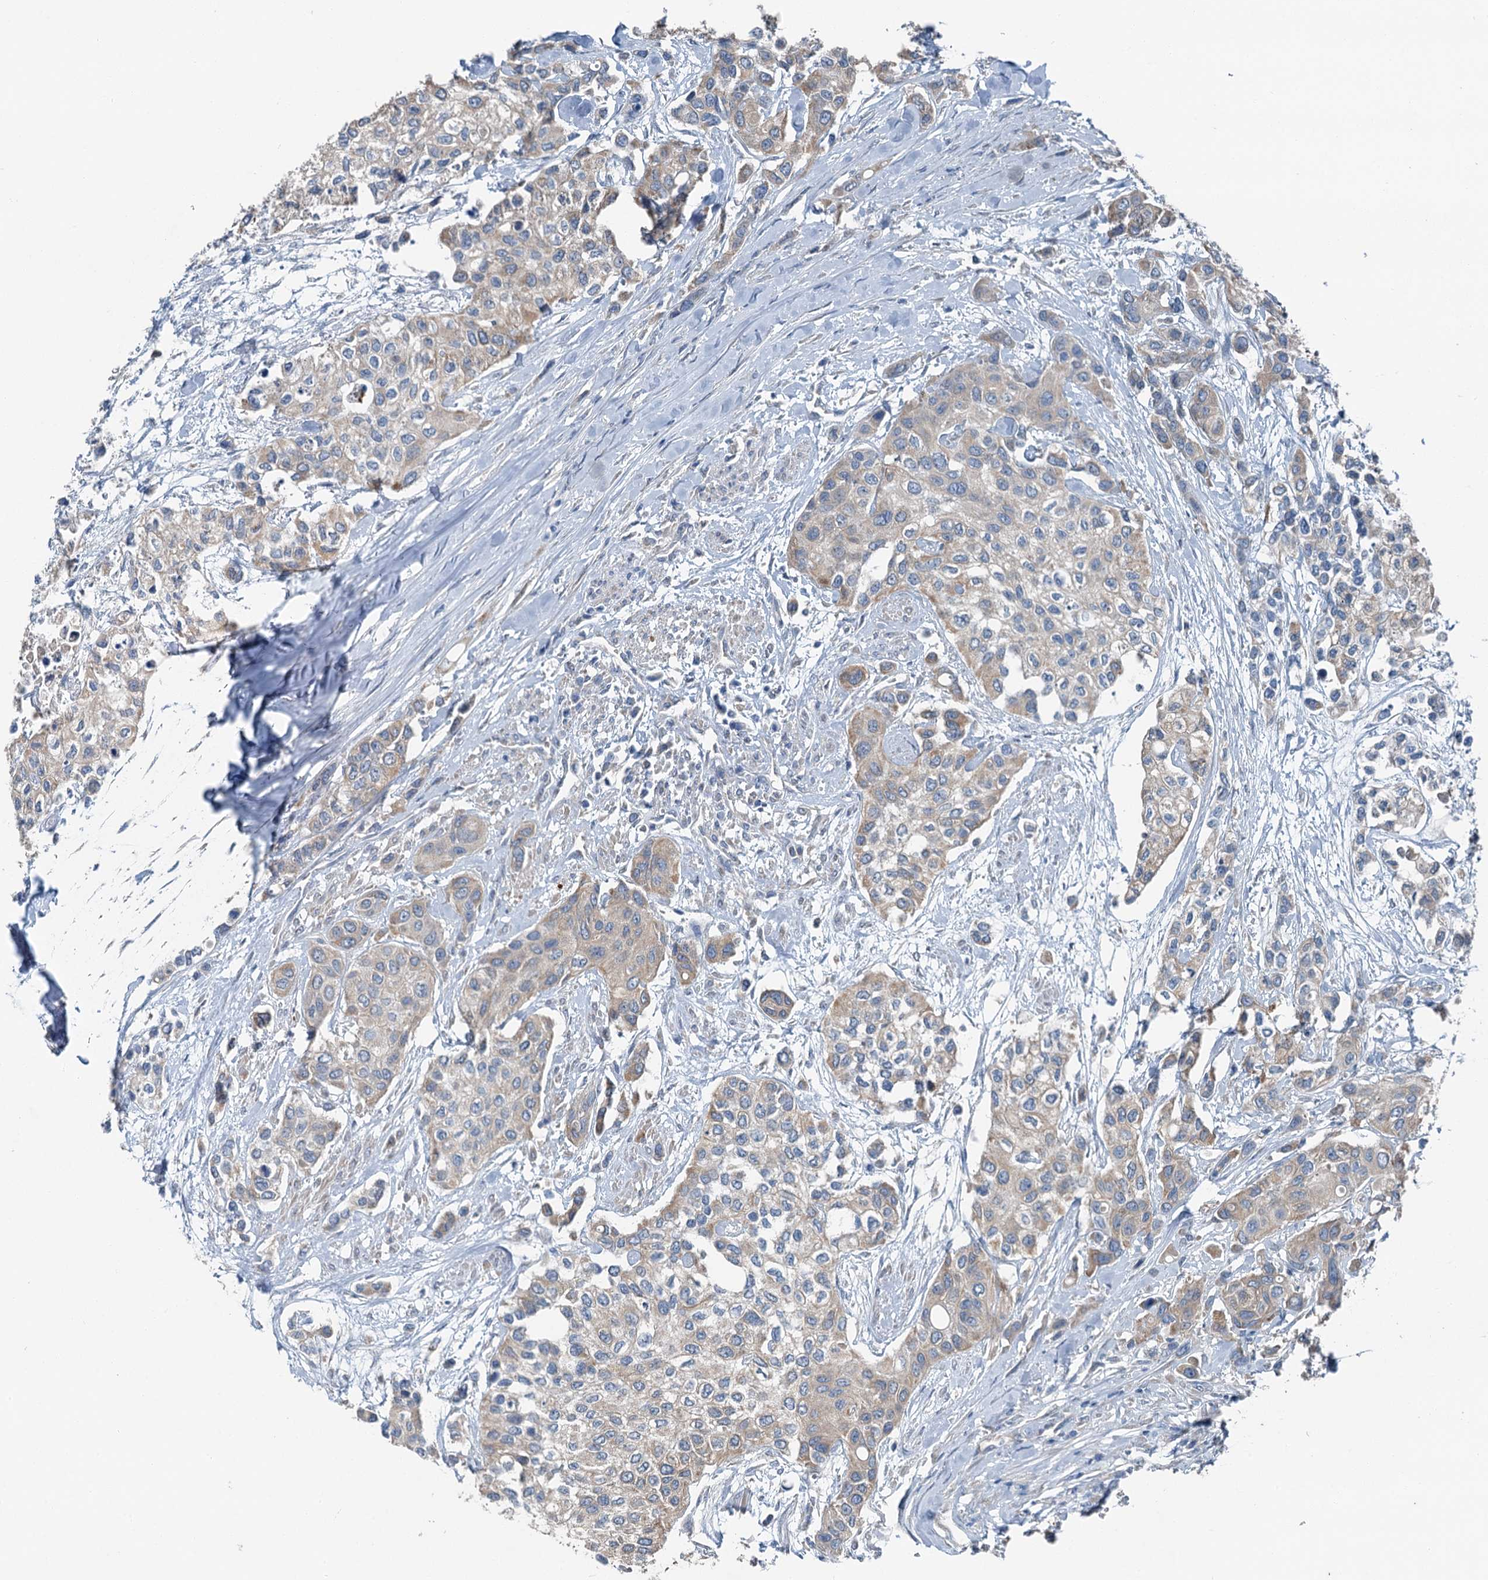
{"staining": {"intensity": "weak", "quantity": ">75%", "location": "cytoplasmic/membranous"}, "tissue": "urothelial cancer", "cell_type": "Tumor cells", "image_type": "cancer", "snomed": [{"axis": "morphology", "description": "Normal tissue, NOS"}, {"axis": "morphology", "description": "Urothelial carcinoma, High grade"}, {"axis": "topography", "description": "Vascular tissue"}, {"axis": "topography", "description": "Urinary bladder"}], "caption": "The photomicrograph exhibits staining of urothelial cancer, revealing weak cytoplasmic/membranous protein positivity (brown color) within tumor cells. The staining was performed using DAB (3,3'-diaminobenzidine) to visualize the protein expression in brown, while the nuclei were stained in blue with hematoxylin (Magnification: 20x).", "gene": "C6orf120", "patient": {"sex": "female", "age": 56}}